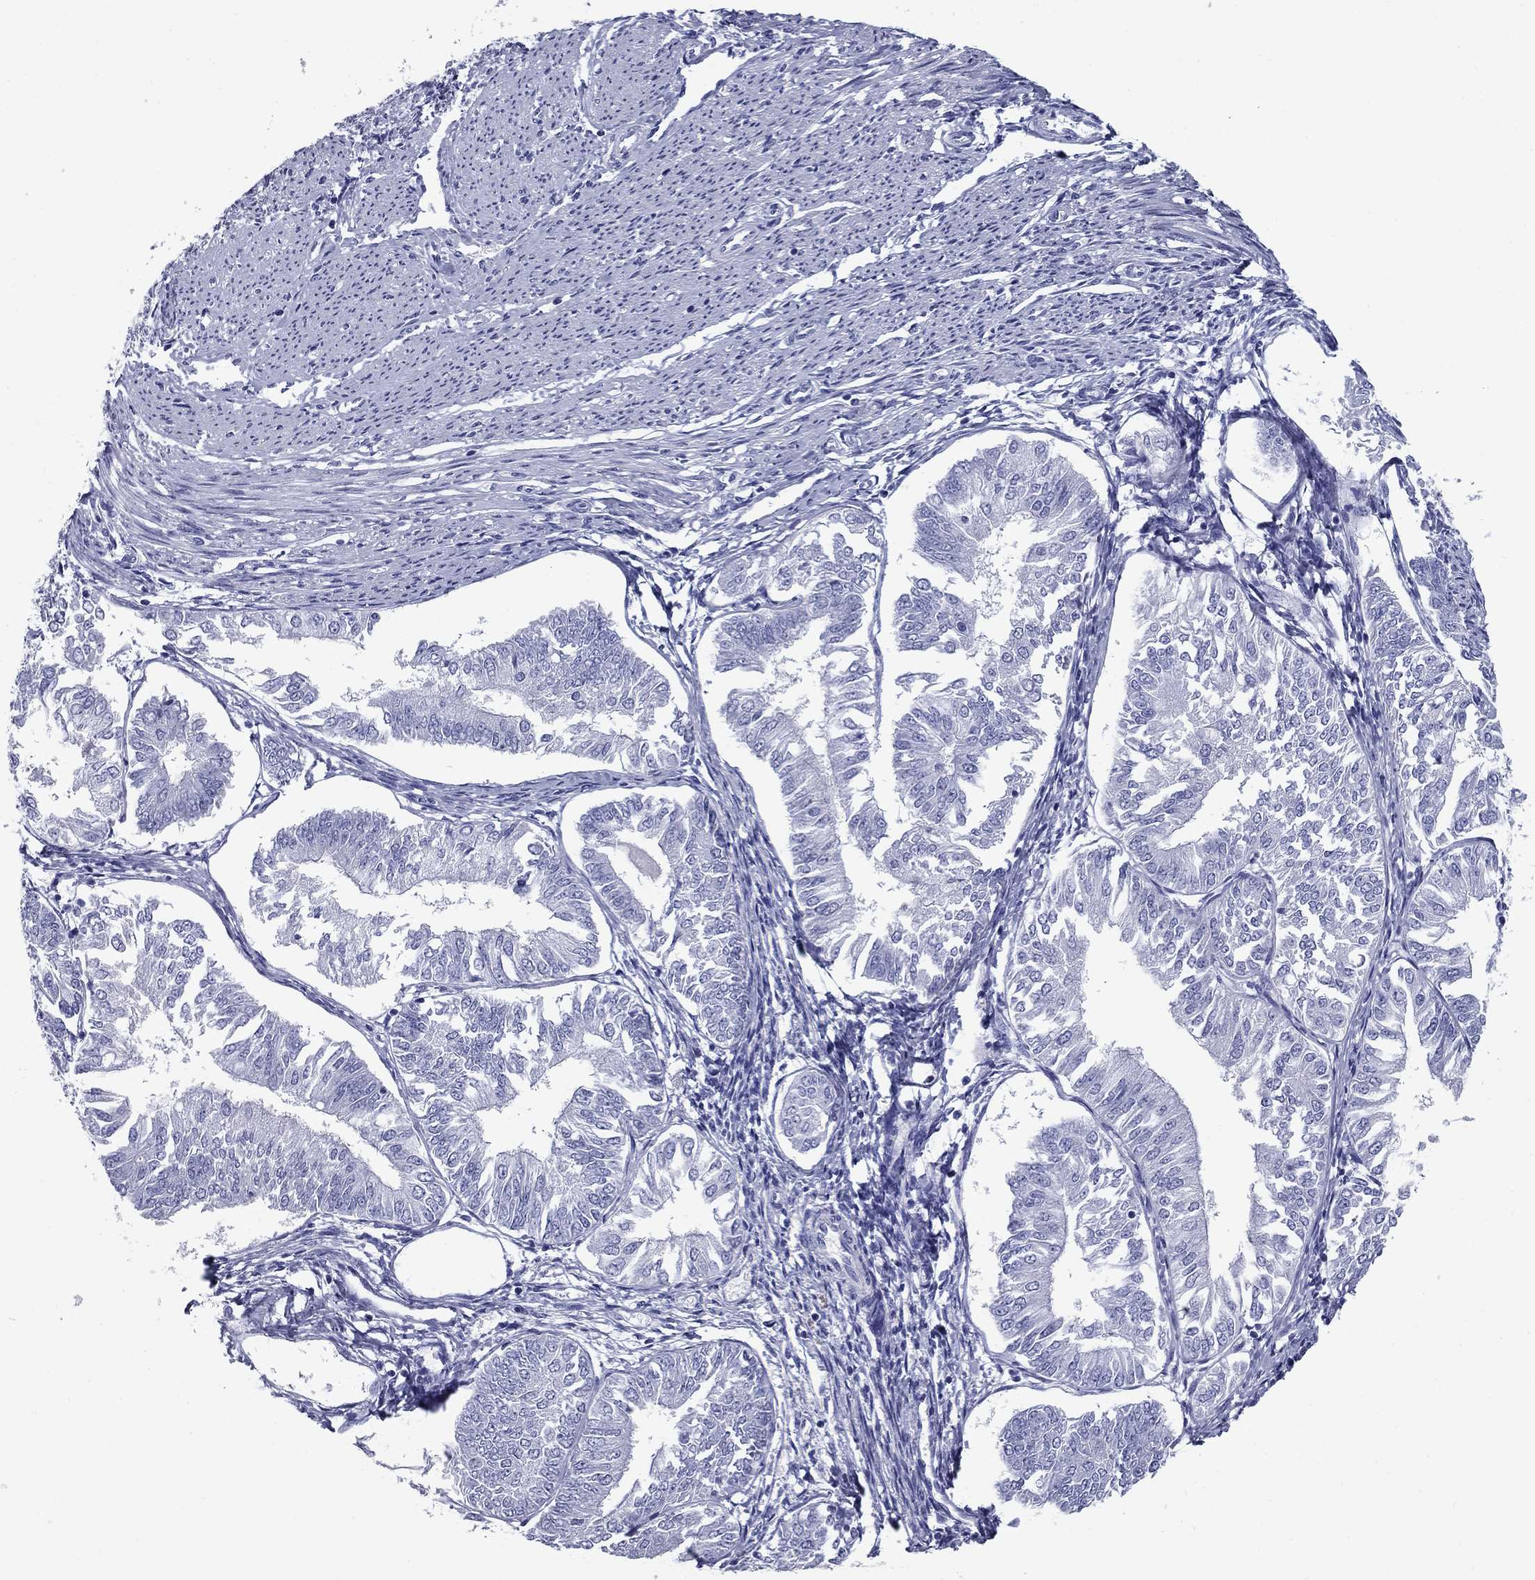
{"staining": {"intensity": "negative", "quantity": "none", "location": "none"}, "tissue": "endometrial cancer", "cell_type": "Tumor cells", "image_type": "cancer", "snomed": [{"axis": "morphology", "description": "Adenocarcinoma, NOS"}, {"axis": "topography", "description": "Endometrium"}], "caption": "Immunohistochemistry (IHC) image of human endometrial adenocarcinoma stained for a protein (brown), which exhibits no expression in tumor cells. The staining is performed using DAB (3,3'-diaminobenzidine) brown chromogen with nuclei counter-stained in using hematoxylin.", "gene": "NPPA", "patient": {"sex": "female", "age": 58}}